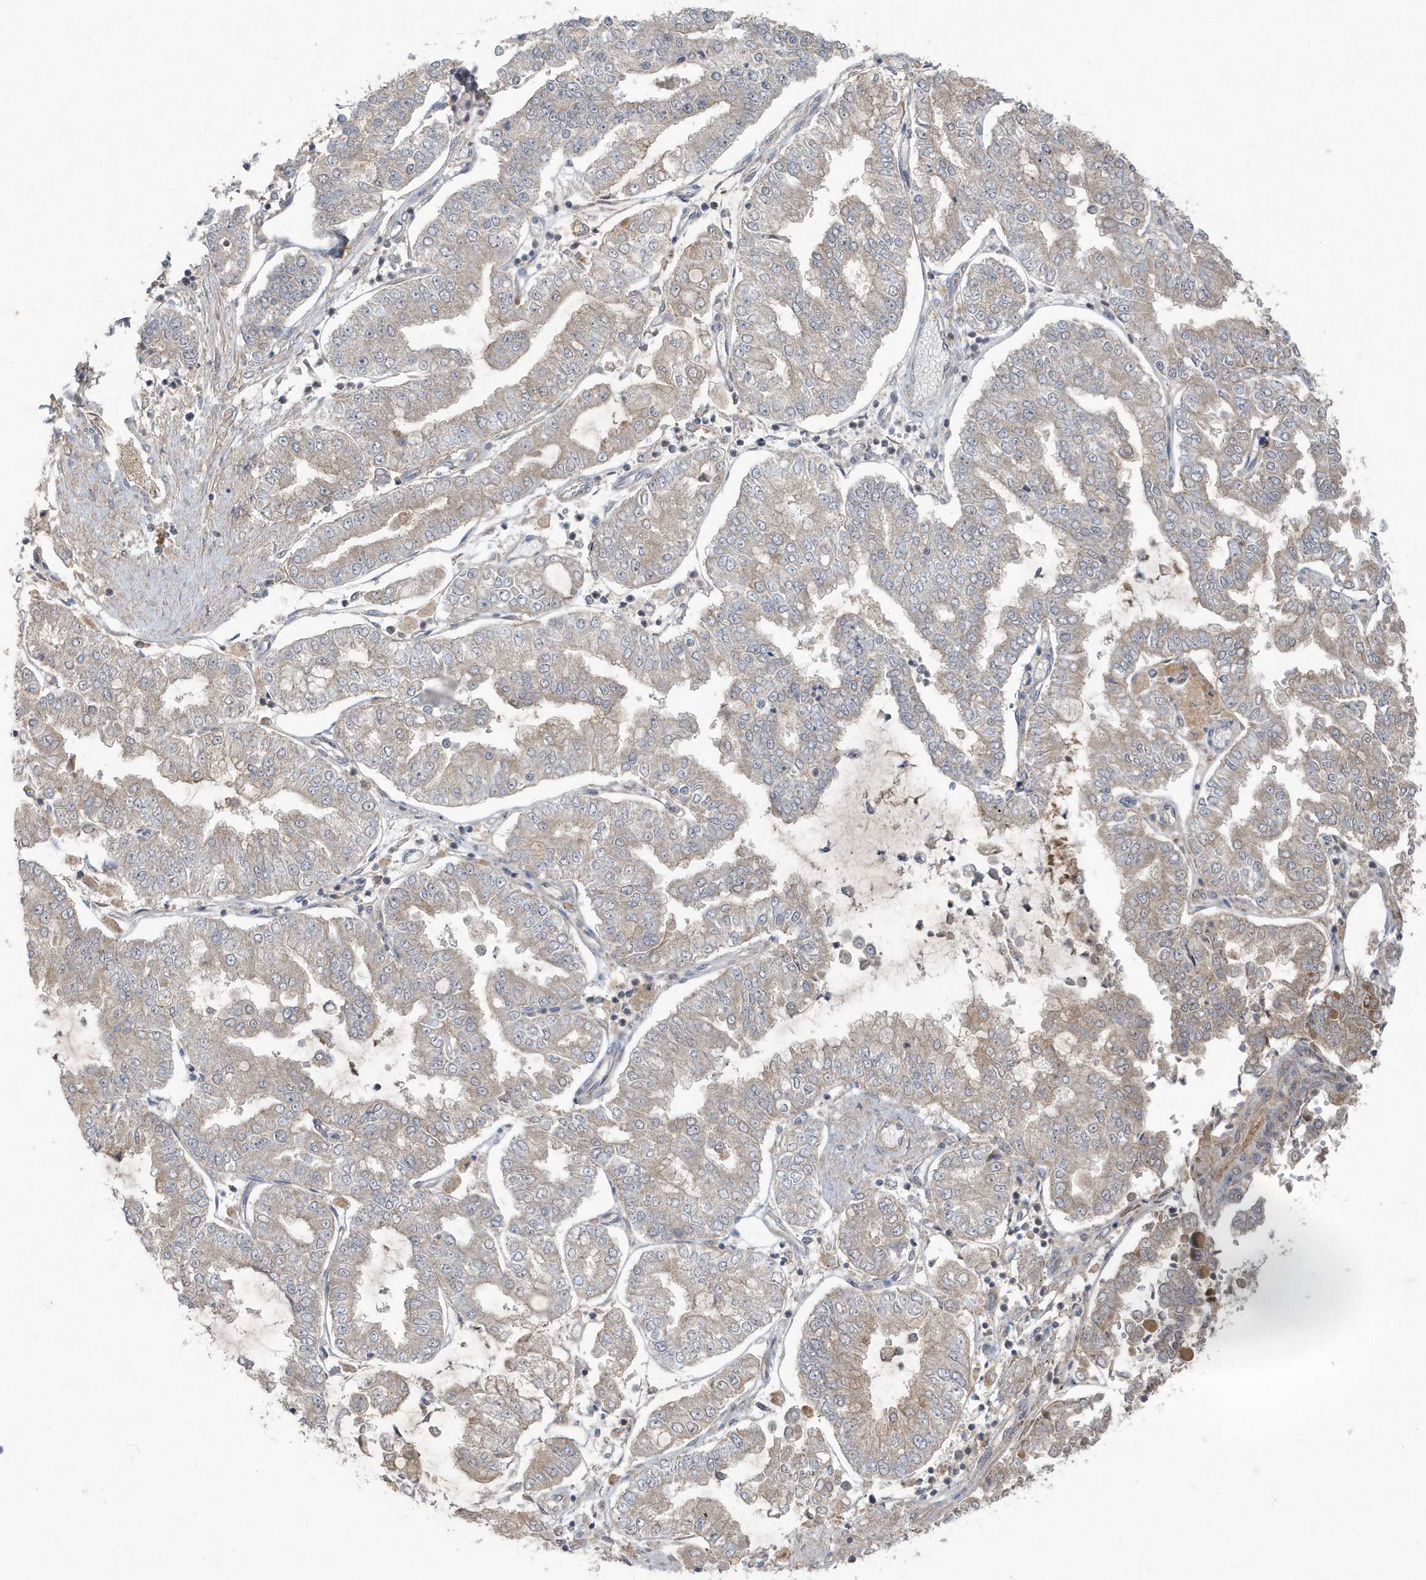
{"staining": {"intensity": "weak", "quantity": "25%-75%", "location": "cytoplasmic/membranous"}, "tissue": "stomach cancer", "cell_type": "Tumor cells", "image_type": "cancer", "snomed": [{"axis": "morphology", "description": "Adenocarcinoma, NOS"}, {"axis": "topography", "description": "Stomach"}], "caption": "This is a histology image of immunohistochemistry (IHC) staining of stomach cancer (adenocarcinoma), which shows weak positivity in the cytoplasmic/membranous of tumor cells.", "gene": "C1RL", "patient": {"sex": "male", "age": 76}}